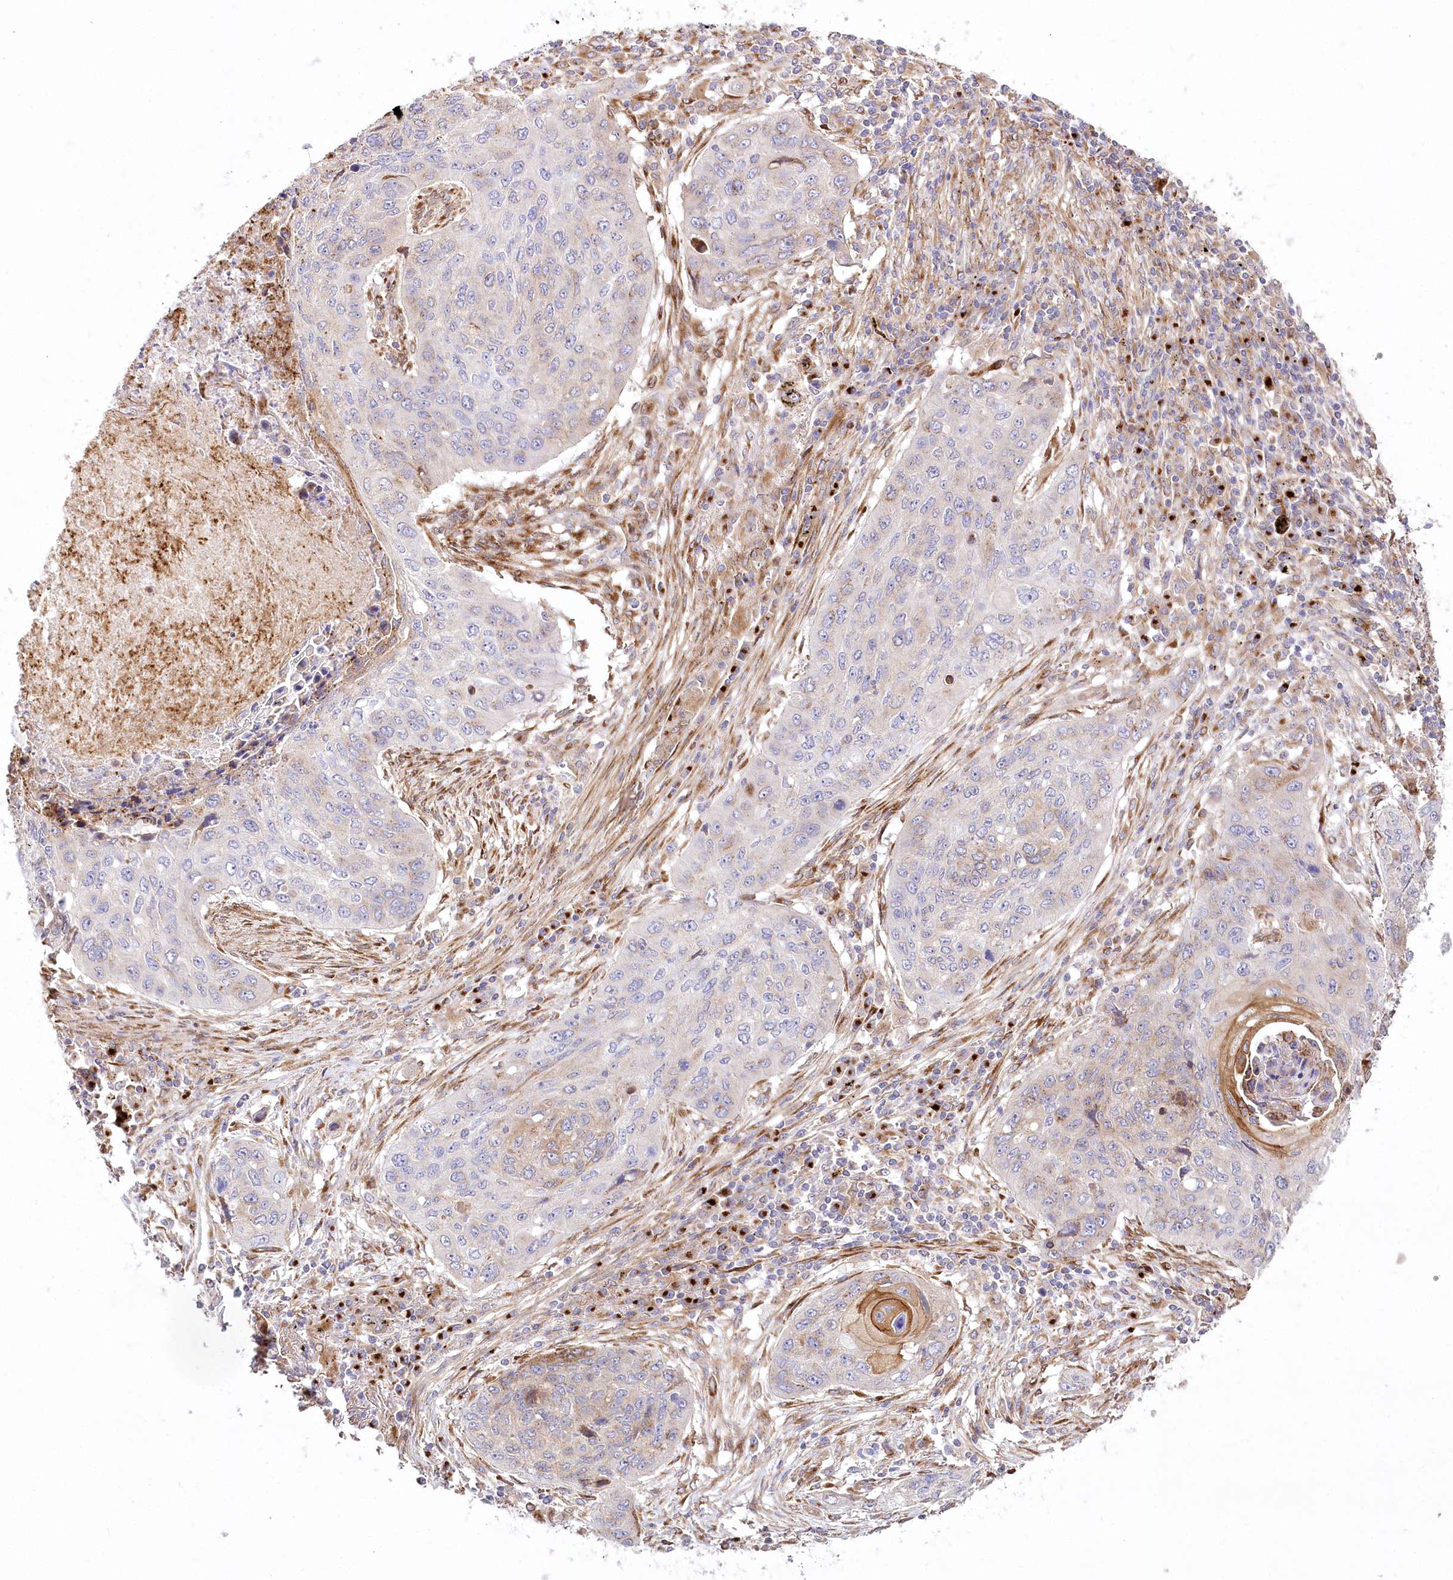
{"staining": {"intensity": "moderate", "quantity": "<25%", "location": "cytoplasmic/membranous"}, "tissue": "lung cancer", "cell_type": "Tumor cells", "image_type": "cancer", "snomed": [{"axis": "morphology", "description": "Squamous cell carcinoma, NOS"}, {"axis": "topography", "description": "Lung"}], "caption": "About <25% of tumor cells in human lung squamous cell carcinoma display moderate cytoplasmic/membranous protein staining as visualized by brown immunohistochemical staining.", "gene": "ABRAXAS2", "patient": {"sex": "female", "age": 63}}